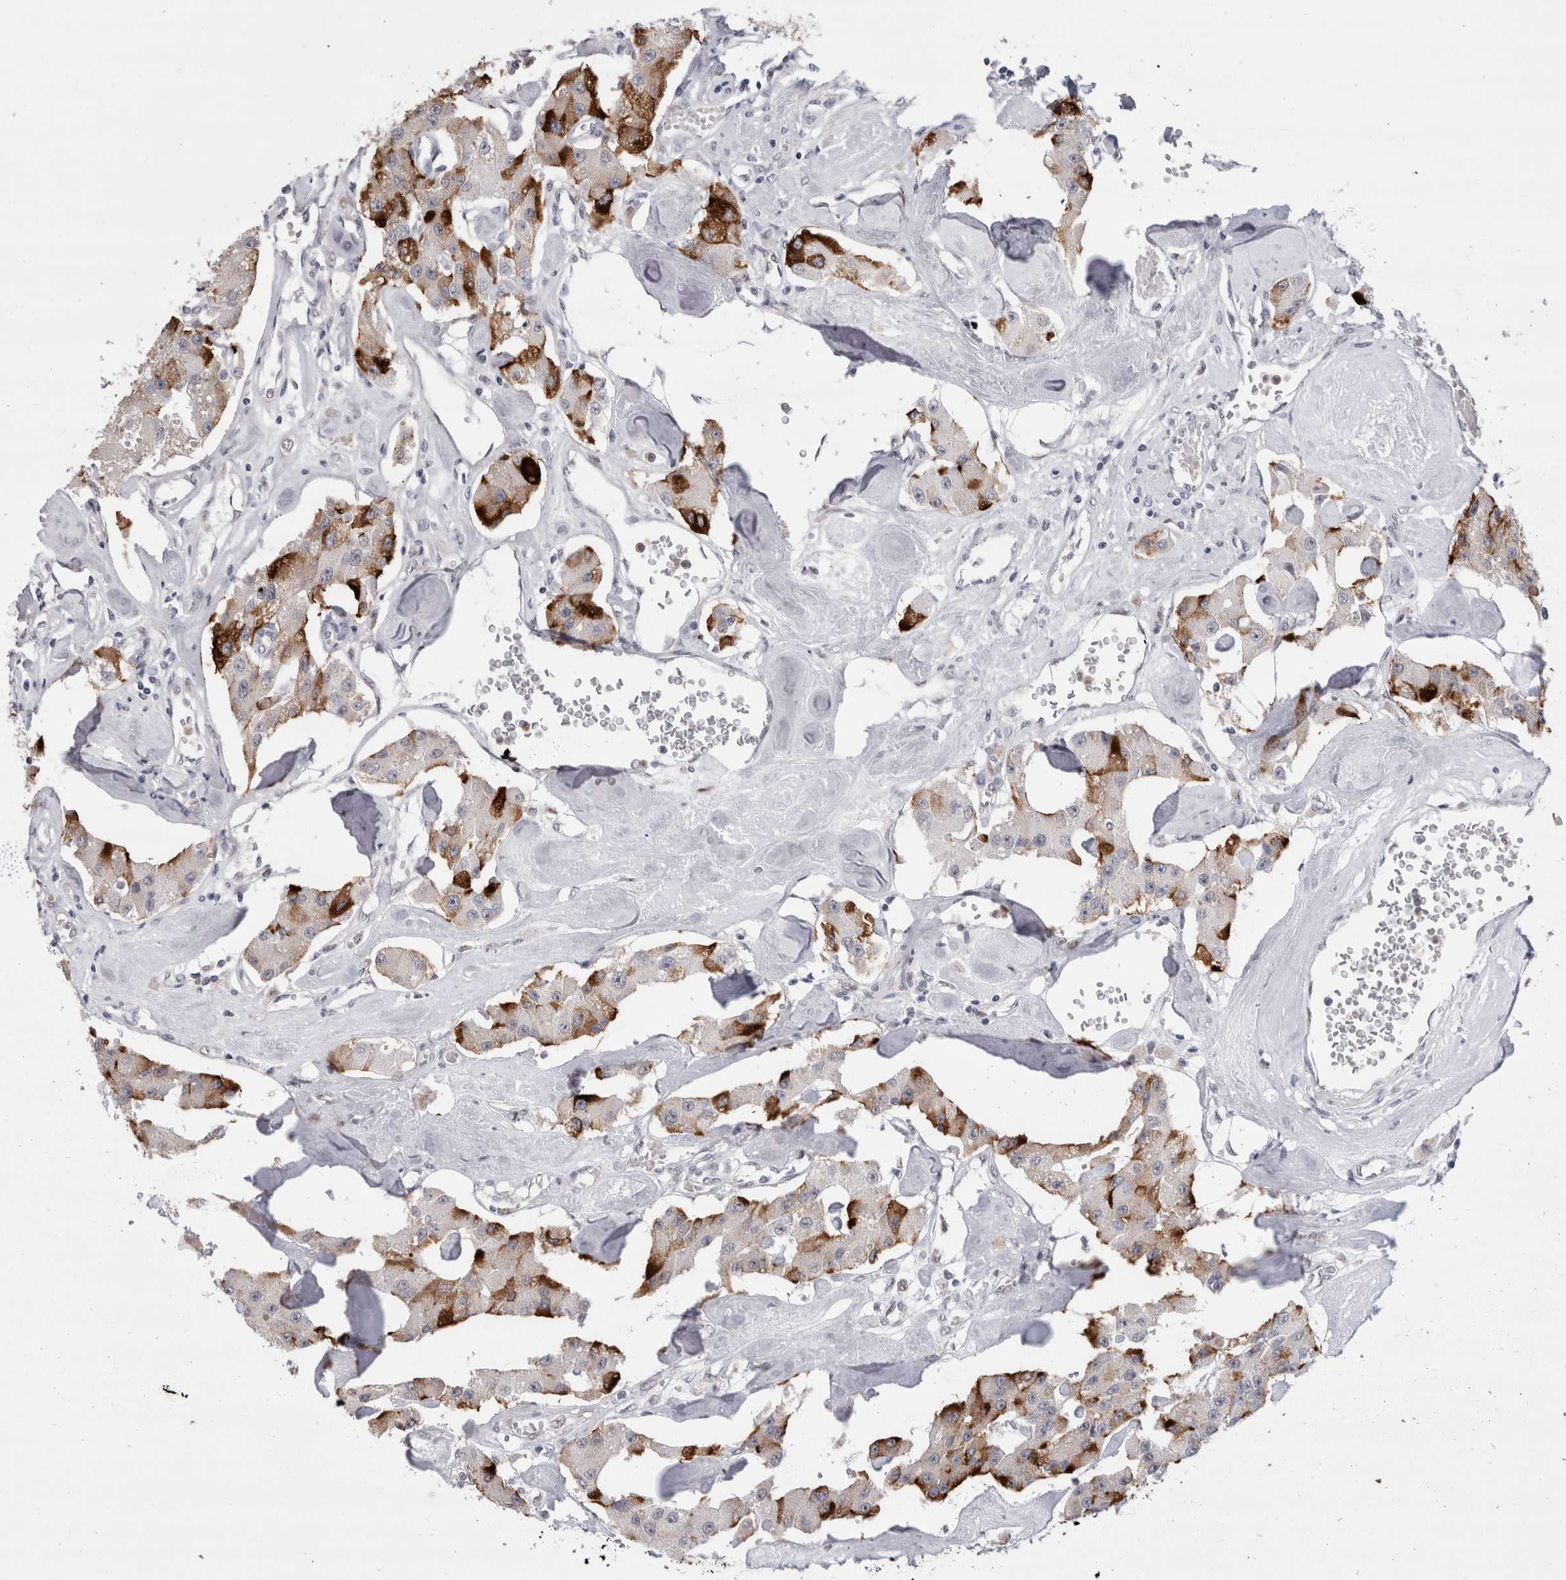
{"staining": {"intensity": "strong", "quantity": "25%-75%", "location": "nuclear"}, "tissue": "carcinoid", "cell_type": "Tumor cells", "image_type": "cancer", "snomed": [{"axis": "morphology", "description": "Carcinoid, malignant, NOS"}, {"axis": "topography", "description": "Pancreas"}], "caption": "Immunohistochemical staining of human carcinoid (malignant) reveals high levels of strong nuclear positivity in about 25%-75% of tumor cells.", "gene": "RBM6", "patient": {"sex": "male", "age": 41}}